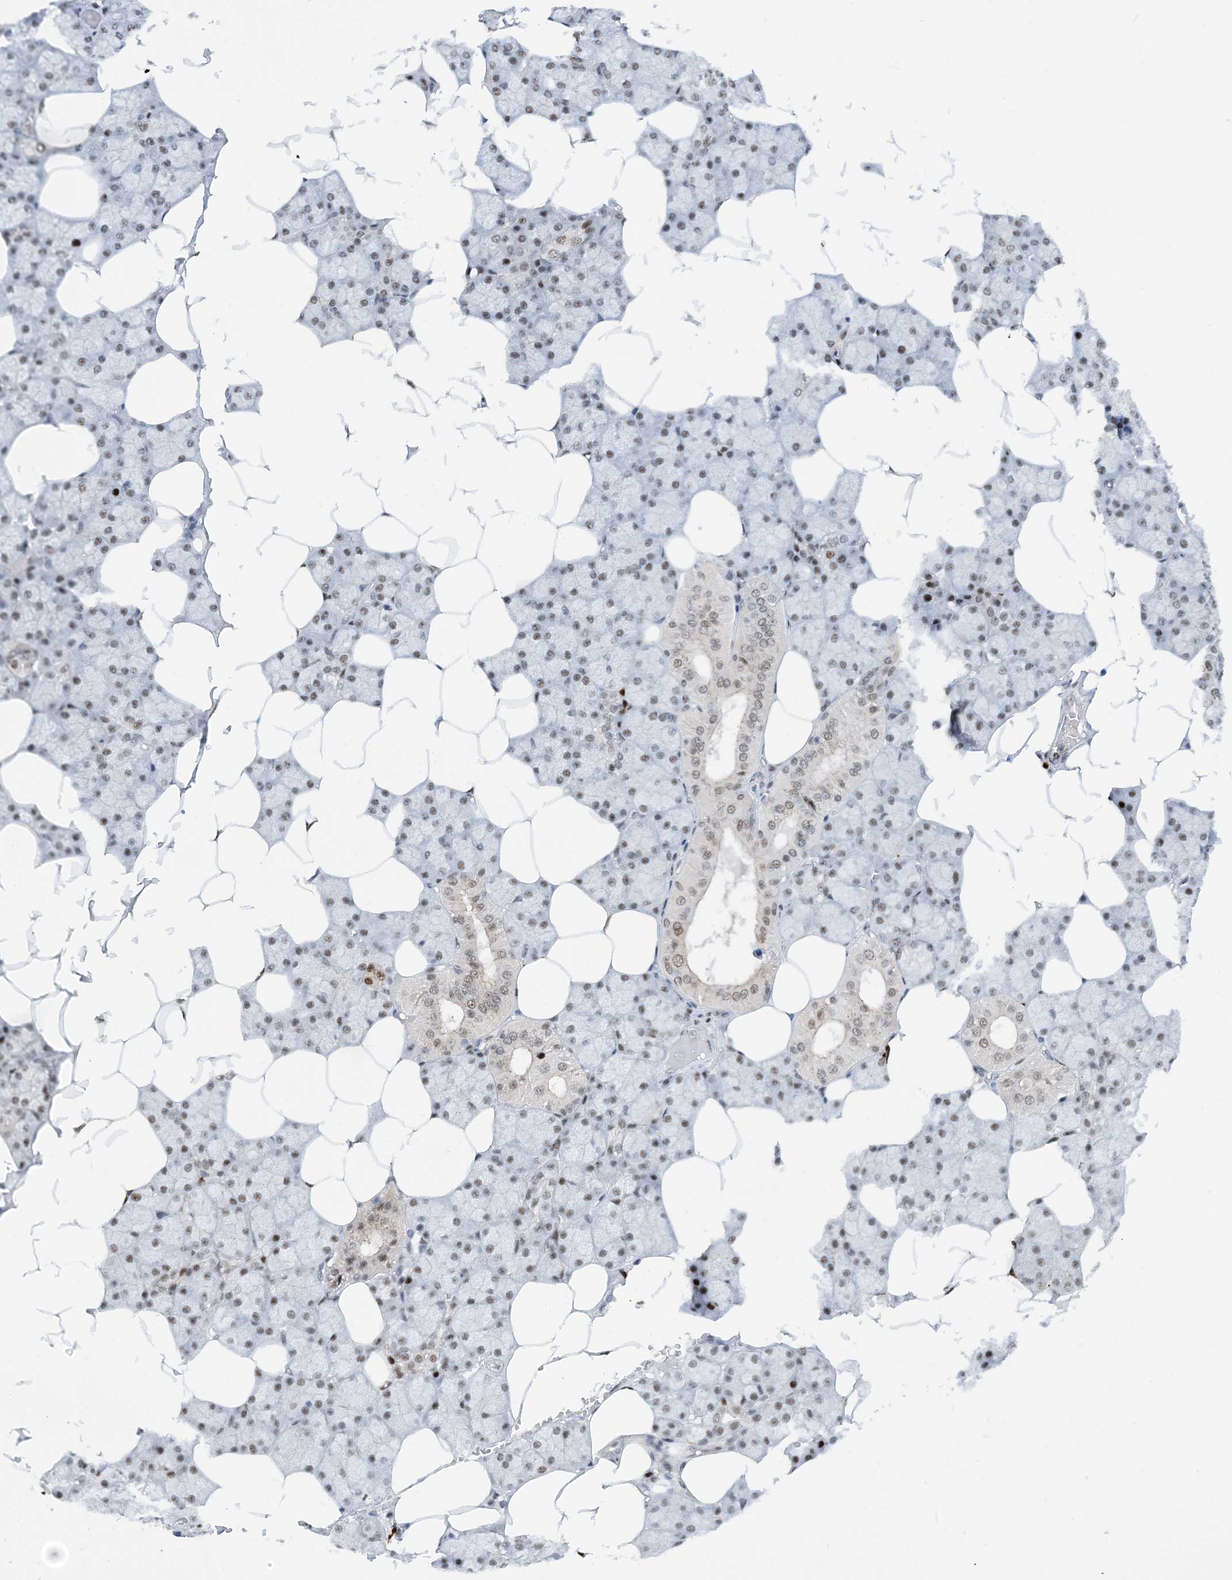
{"staining": {"intensity": "strong", "quantity": "25%-75%", "location": "nuclear"}, "tissue": "salivary gland", "cell_type": "Glandular cells", "image_type": "normal", "snomed": [{"axis": "morphology", "description": "Normal tissue, NOS"}, {"axis": "topography", "description": "Salivary gland"}], "caption": "The image reveals staining of unremarkable salivary gland, revealing strong nuclear protein expression (brown color) within glandular cells.", "gene": "HEMK1", "patient": {"sex": "male", "age": 62}}